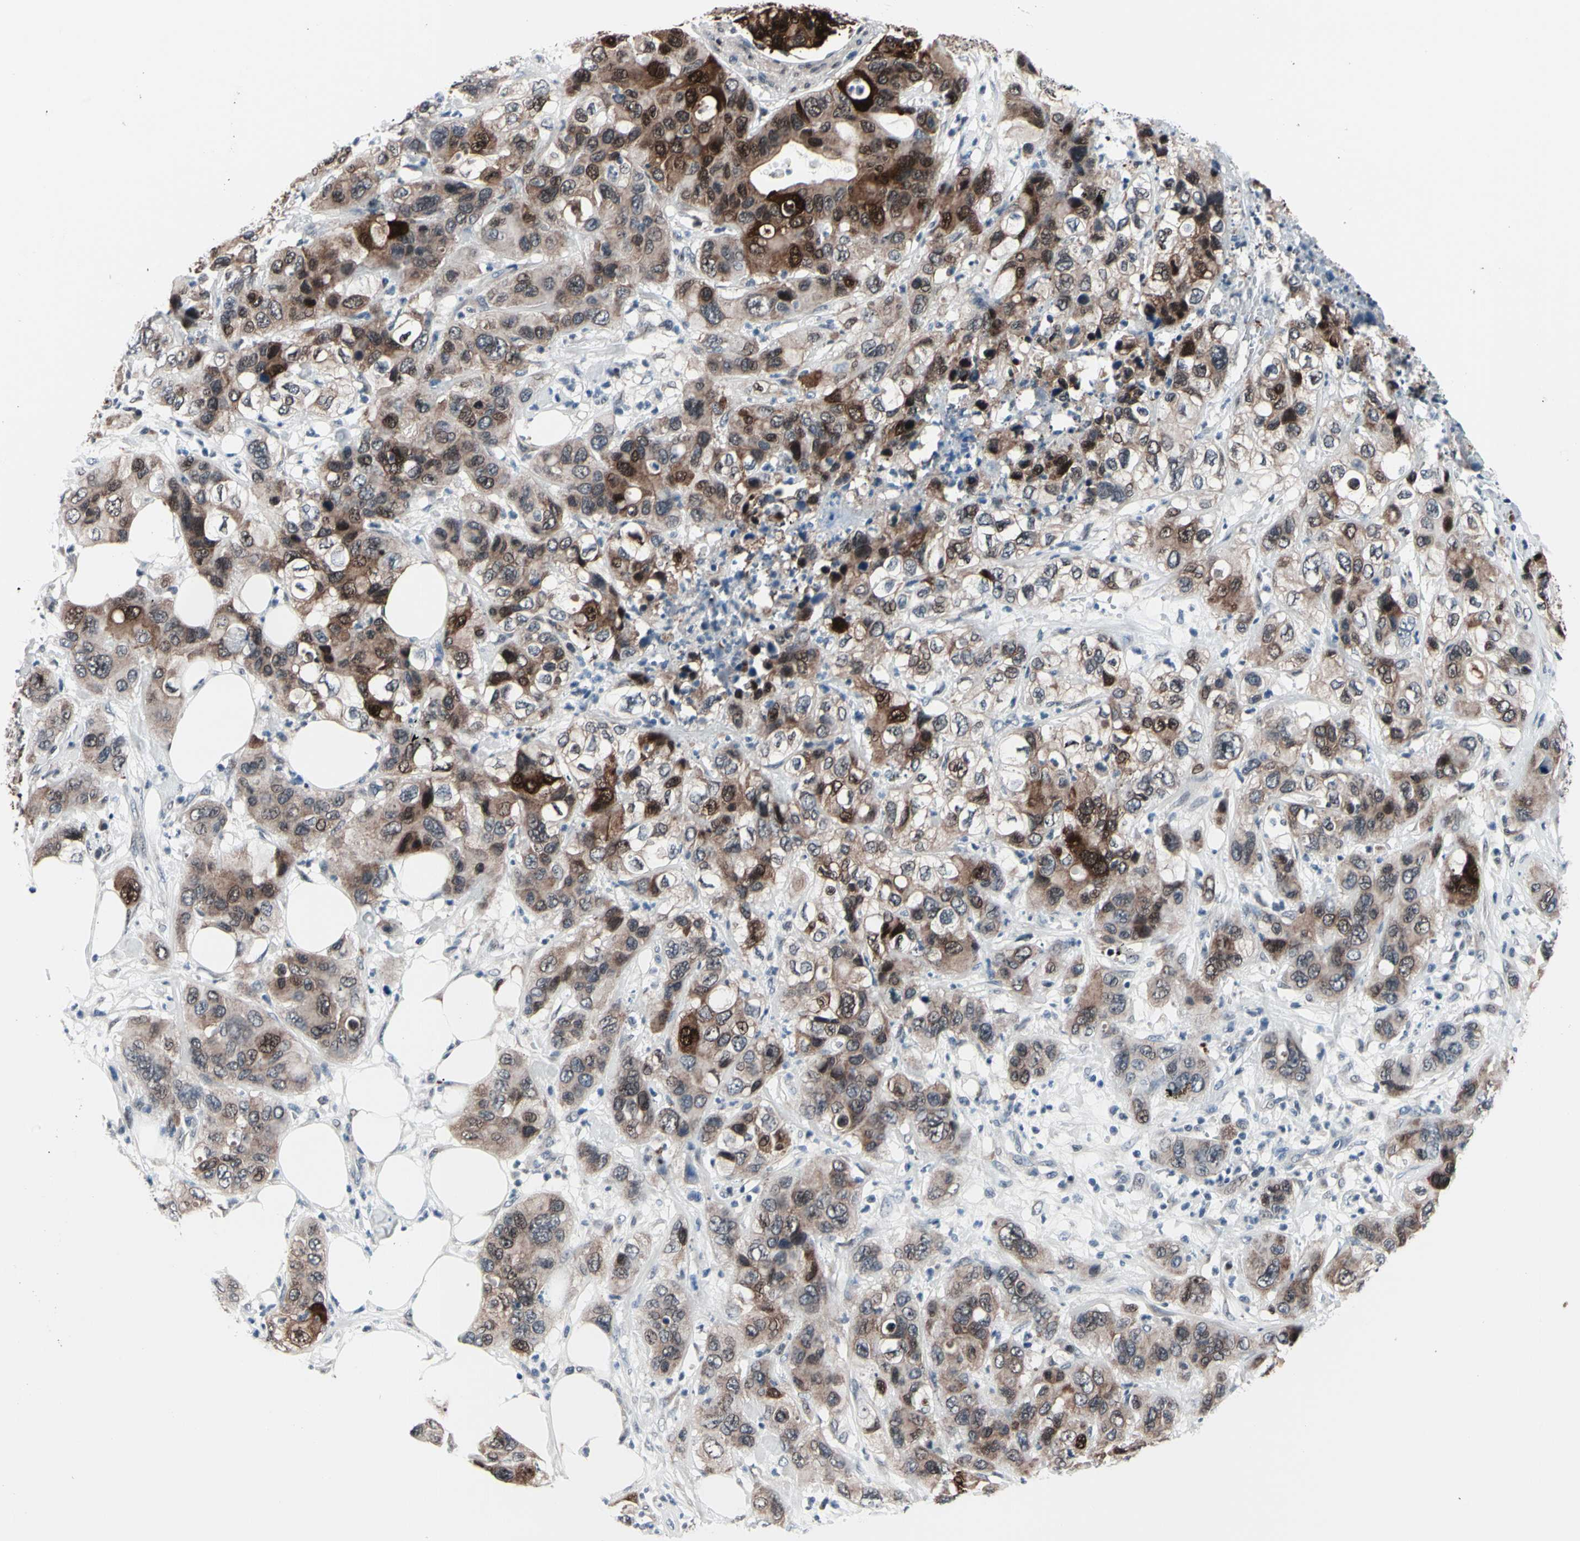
{"staining": {"intensity": "moderate", "quantity": ">75%", "location": "cytoplasmic/membranous,nuclear"}, "tissue": "pancreatic cancer", "cell_type": "Tumor cells", "image_type": "cancer", "snomed": [{"axis": "morphology", "description": "Adenocarcinoma, NOS"}, {"axis": "topography", "description": "Pancreas"}], "caption": "IHC micrograph of pancreatic adenocarcinoma stained for a protein (brown), which exhibits medium levels of moderate cytoplasmic/membranous and nuclear positivity in about >75% of tumor cells.", "gene": "TXN", "patient": {"sex": "female", "age": 71}}